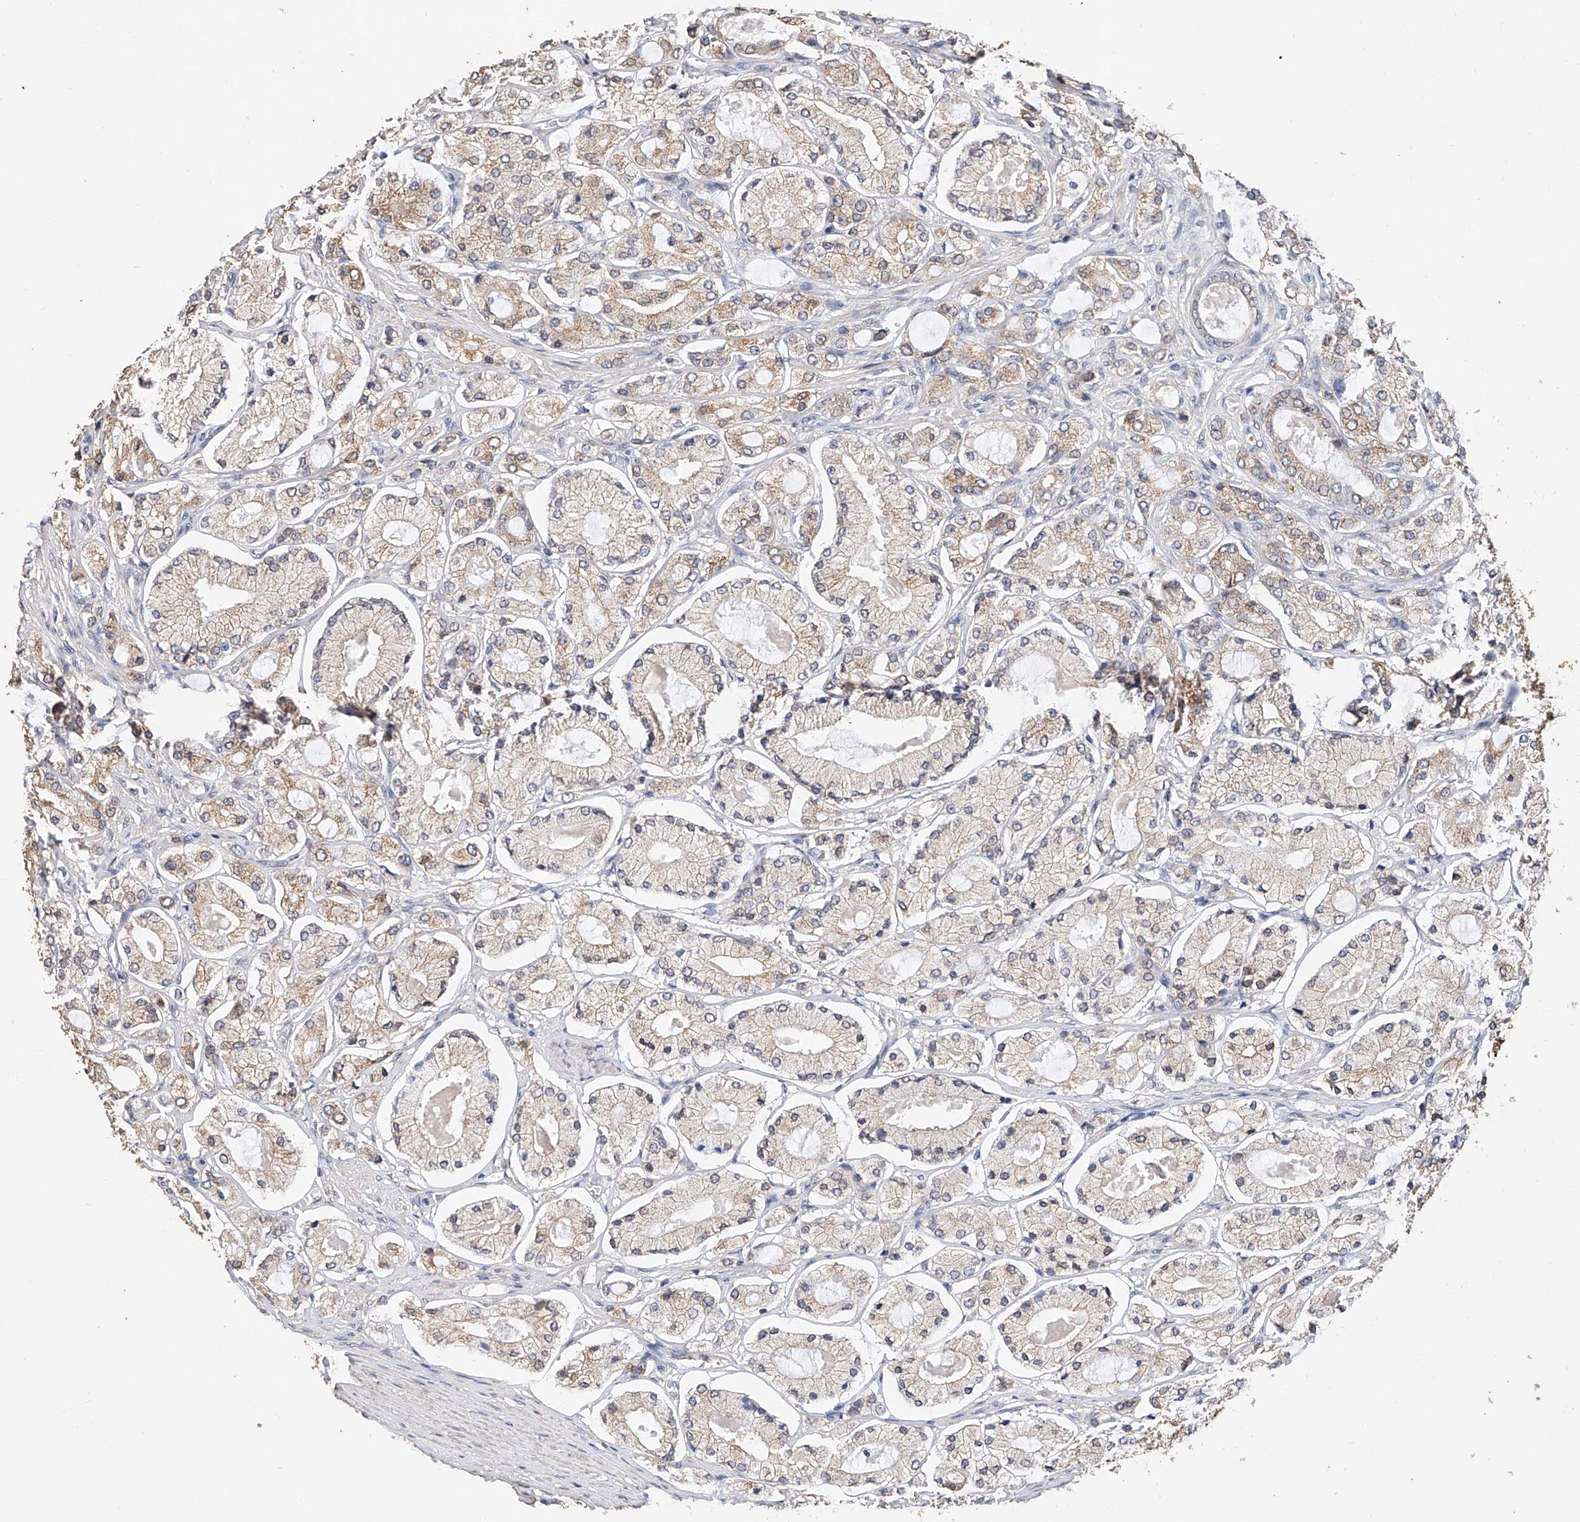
{"staining": {"intensity": "weak", "quantity": ">75%", "location": "cytoplasmic/membranous"}, "tissue": "prostate cancer", "cell_type": "Tumor cells", "image_type": "cancer", "snomed": [{"axis": "morphology", "description": "Adenocarcinoma, High grade"}, {"axis": "topography", "description": "Prostate"}], "caption": "Immunohistochemical staining of prostate cancer (high-grade adenocarcinoma) reveals weak cytoplasmic/membranous protein expression in about >75% of tumor cells.", "gene": "CERS4", "patient": {"sex": "male", "age": 65}}